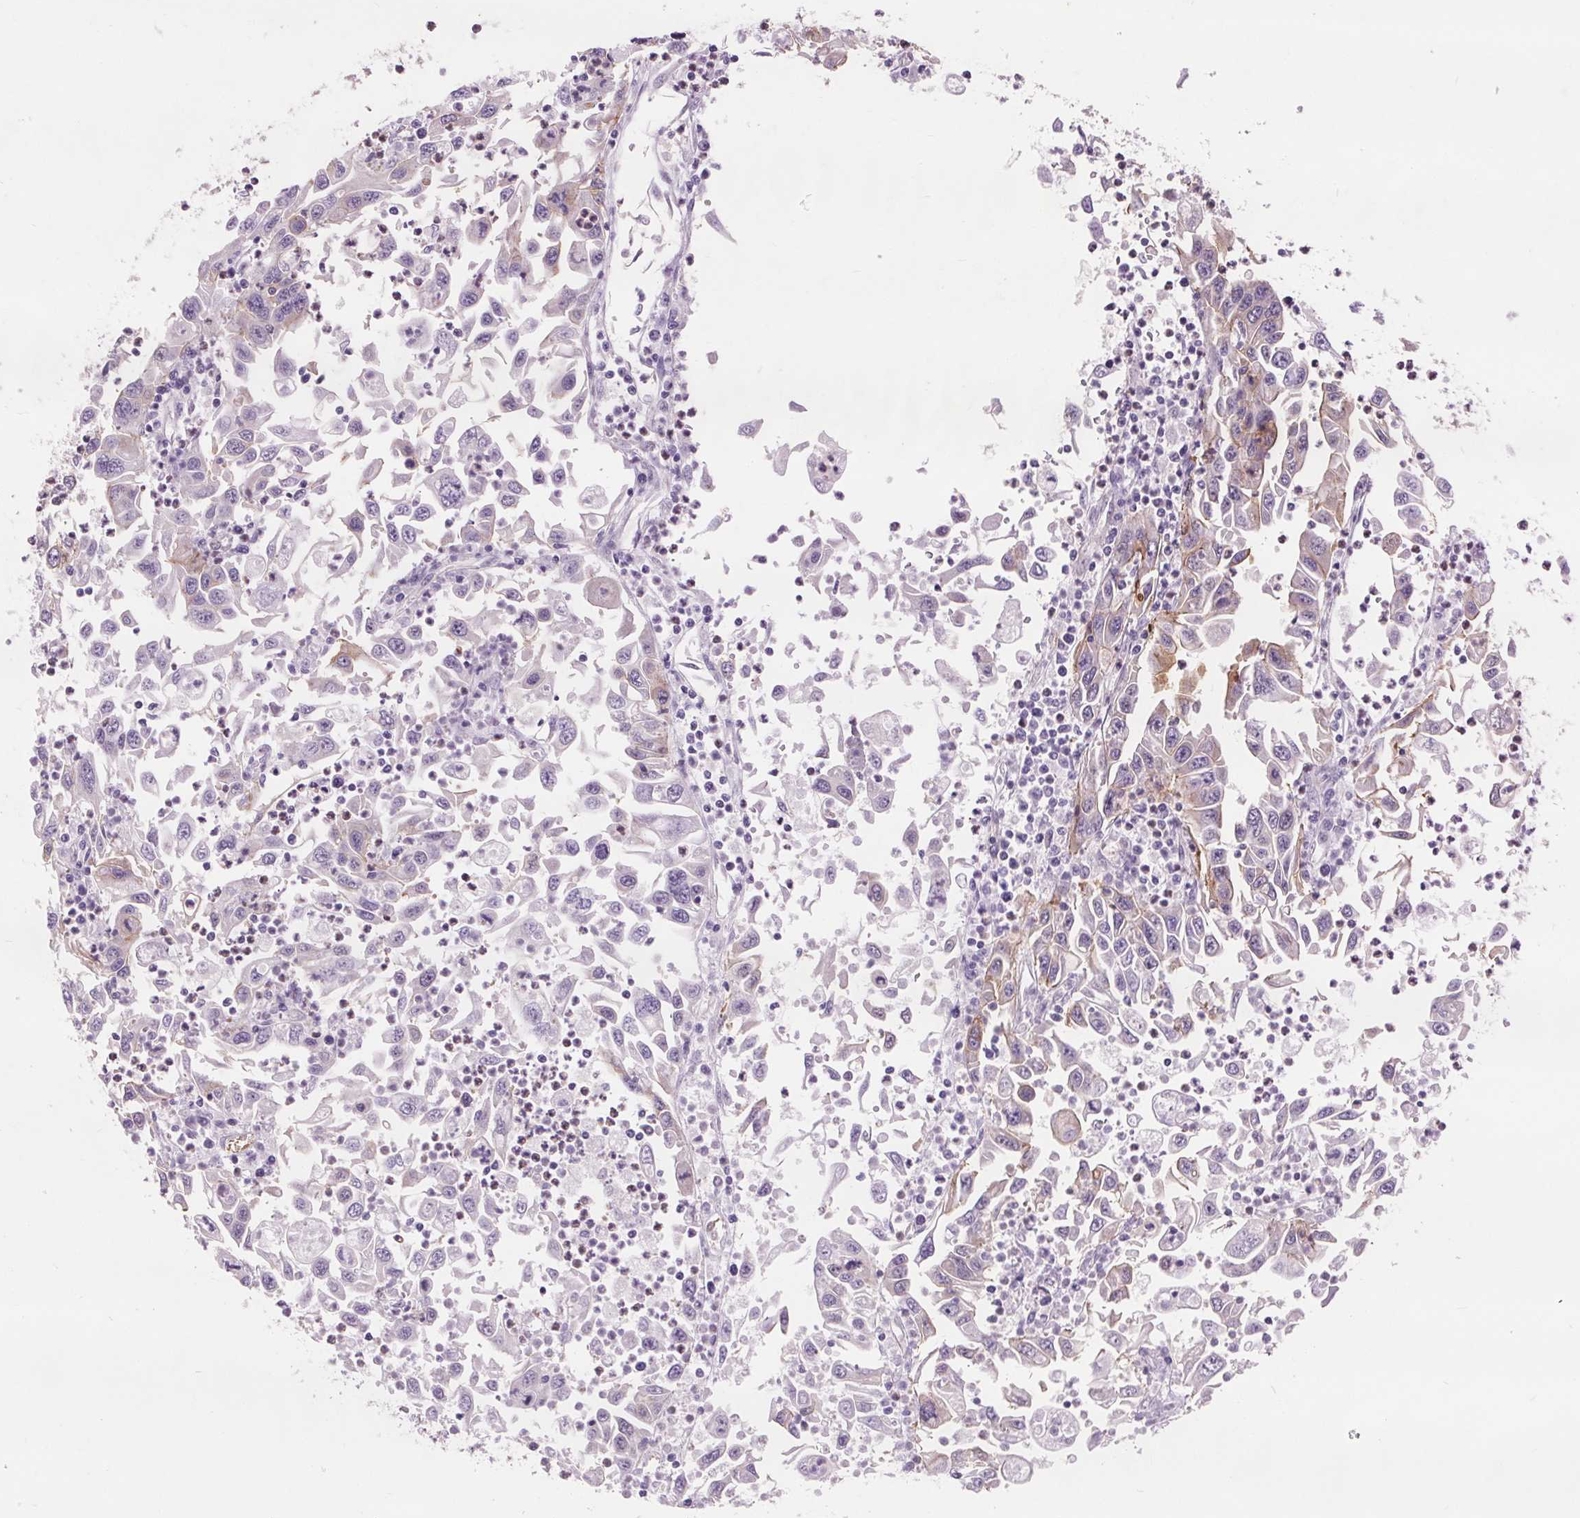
{"staining": {"intensity": "weak", "quantity": "<25%", "location": "cytoplasmic/membranous"}, "tissue": "endometrial cancer", "cell_type": "Tumor cells", "image_type": "cancer", "snomed": [{"axis": "morphology", "description": "Adenocarcinoma, NOS"}, {"axis": "topography", "description": "Uterus"}], "caption": "DAB immunohistochemical staining of endometrial adenocarcinoma exhibits no significant staining in tumor cells. Brightfield microscopy of immunohistochemistry stained with DAB (3,3'-diaminobenzidine) (brown) and hematoxylin (blue), captured at high magnification.", "gene": "DIXDC1", "patient": {"sex": "female", "age": 62}}